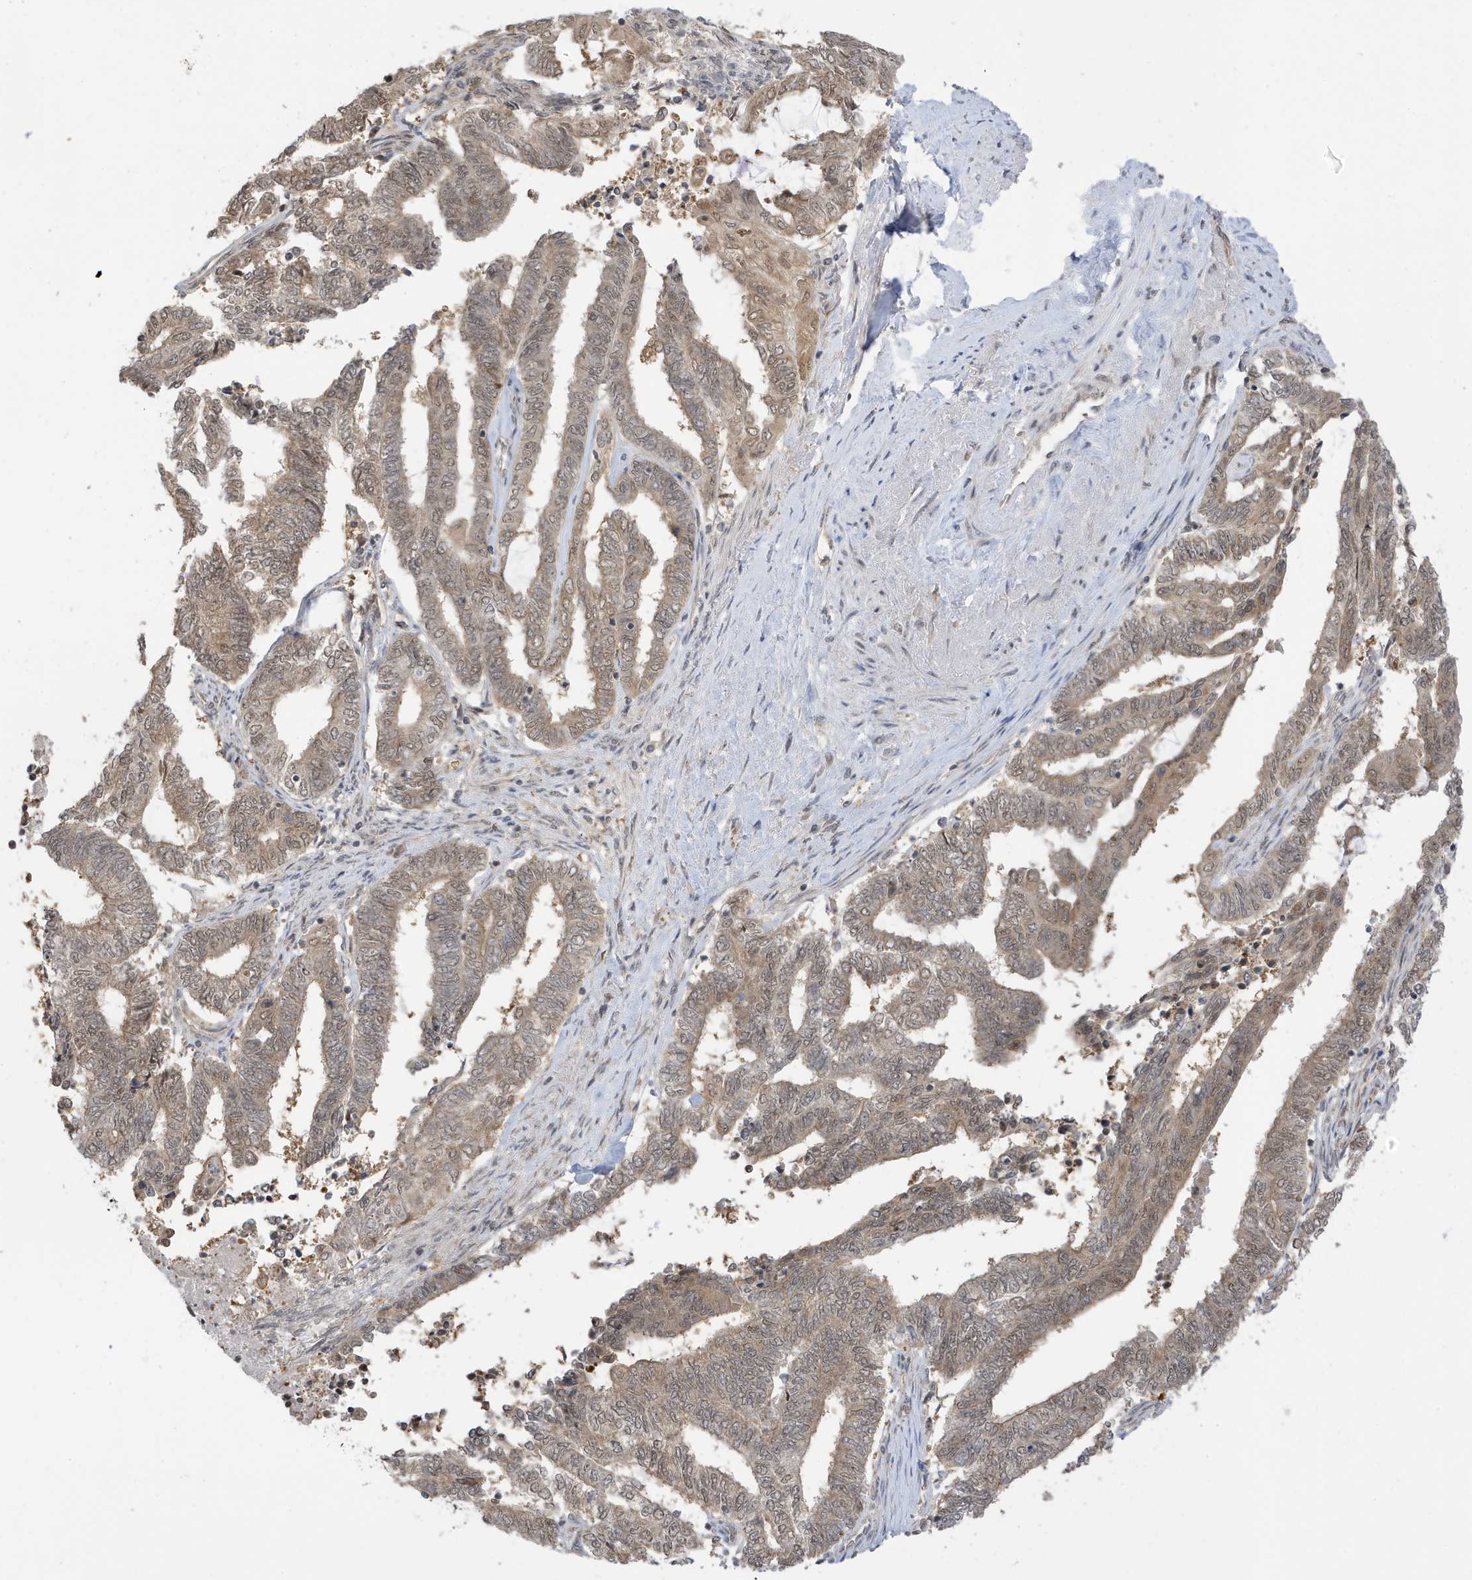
{"staining": {"intensity": "moderate", "quantity": ">75%", "location": "cytoplasmic/membranous,nuclear"}, "tissue": "endometrial cancer", "cell_type": "Tumor cells", "image_type": "cancer", "snomed": [{"axis": "morphology", "description": "Adenocarcinoma, NOS"}, {"axis": "topography", "description": "Uterus"}, {"axis": "topography", "description": "Endometrium"}], "caption": "Tumor cells display medium levels of moderate cytoplasmic/membranous and nuclear positivity in approximately >75% of cells in human endometrial cancer (adenocarcinoma).", "gene": "TAB3", "patient": {"sex": "female", "age": 70}}